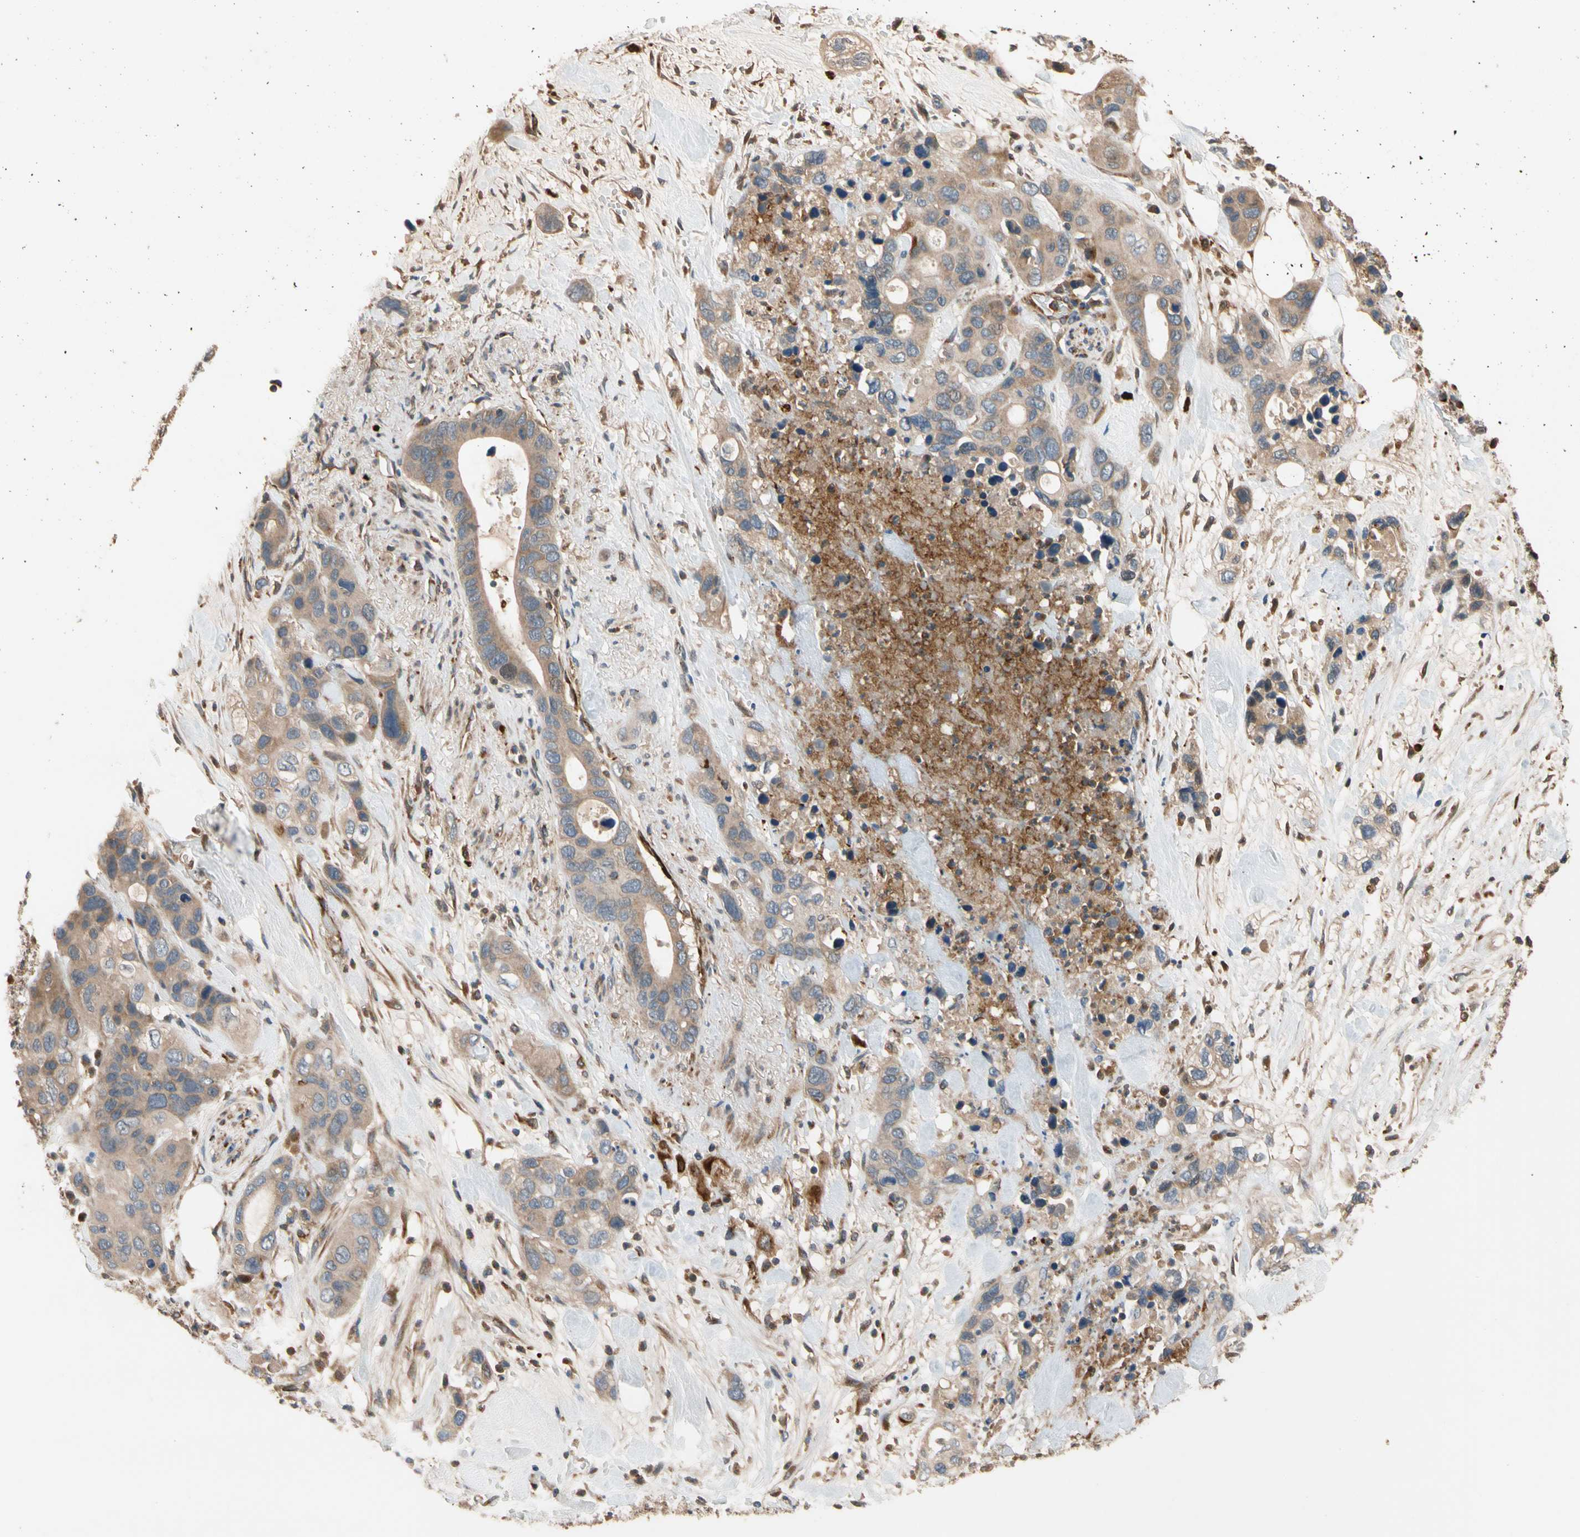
{"staining": {"intensity": "moderate", "quantity": ">75%", "location": "cytoplasmic/membranous"}, "tissue": "pancreatic cancer", "cell_type": "Tumor cells", "image_type": "cancer", "snomed": [{"axis": "morphology", "description": "Adenocarcinoma, NOS"}, {"axis": "topography", "description": "Pancreas"}], "caption": "IHC (DAB (3,3'-diaminobenzidine)) staining of pancreatic adenocarcinoma reveals moderate cytoplasmic/membranous protein staining in approximately >75% of tumor cells.", "gene": "FGD6", "patient": {"sex": "female", "age": 71}}